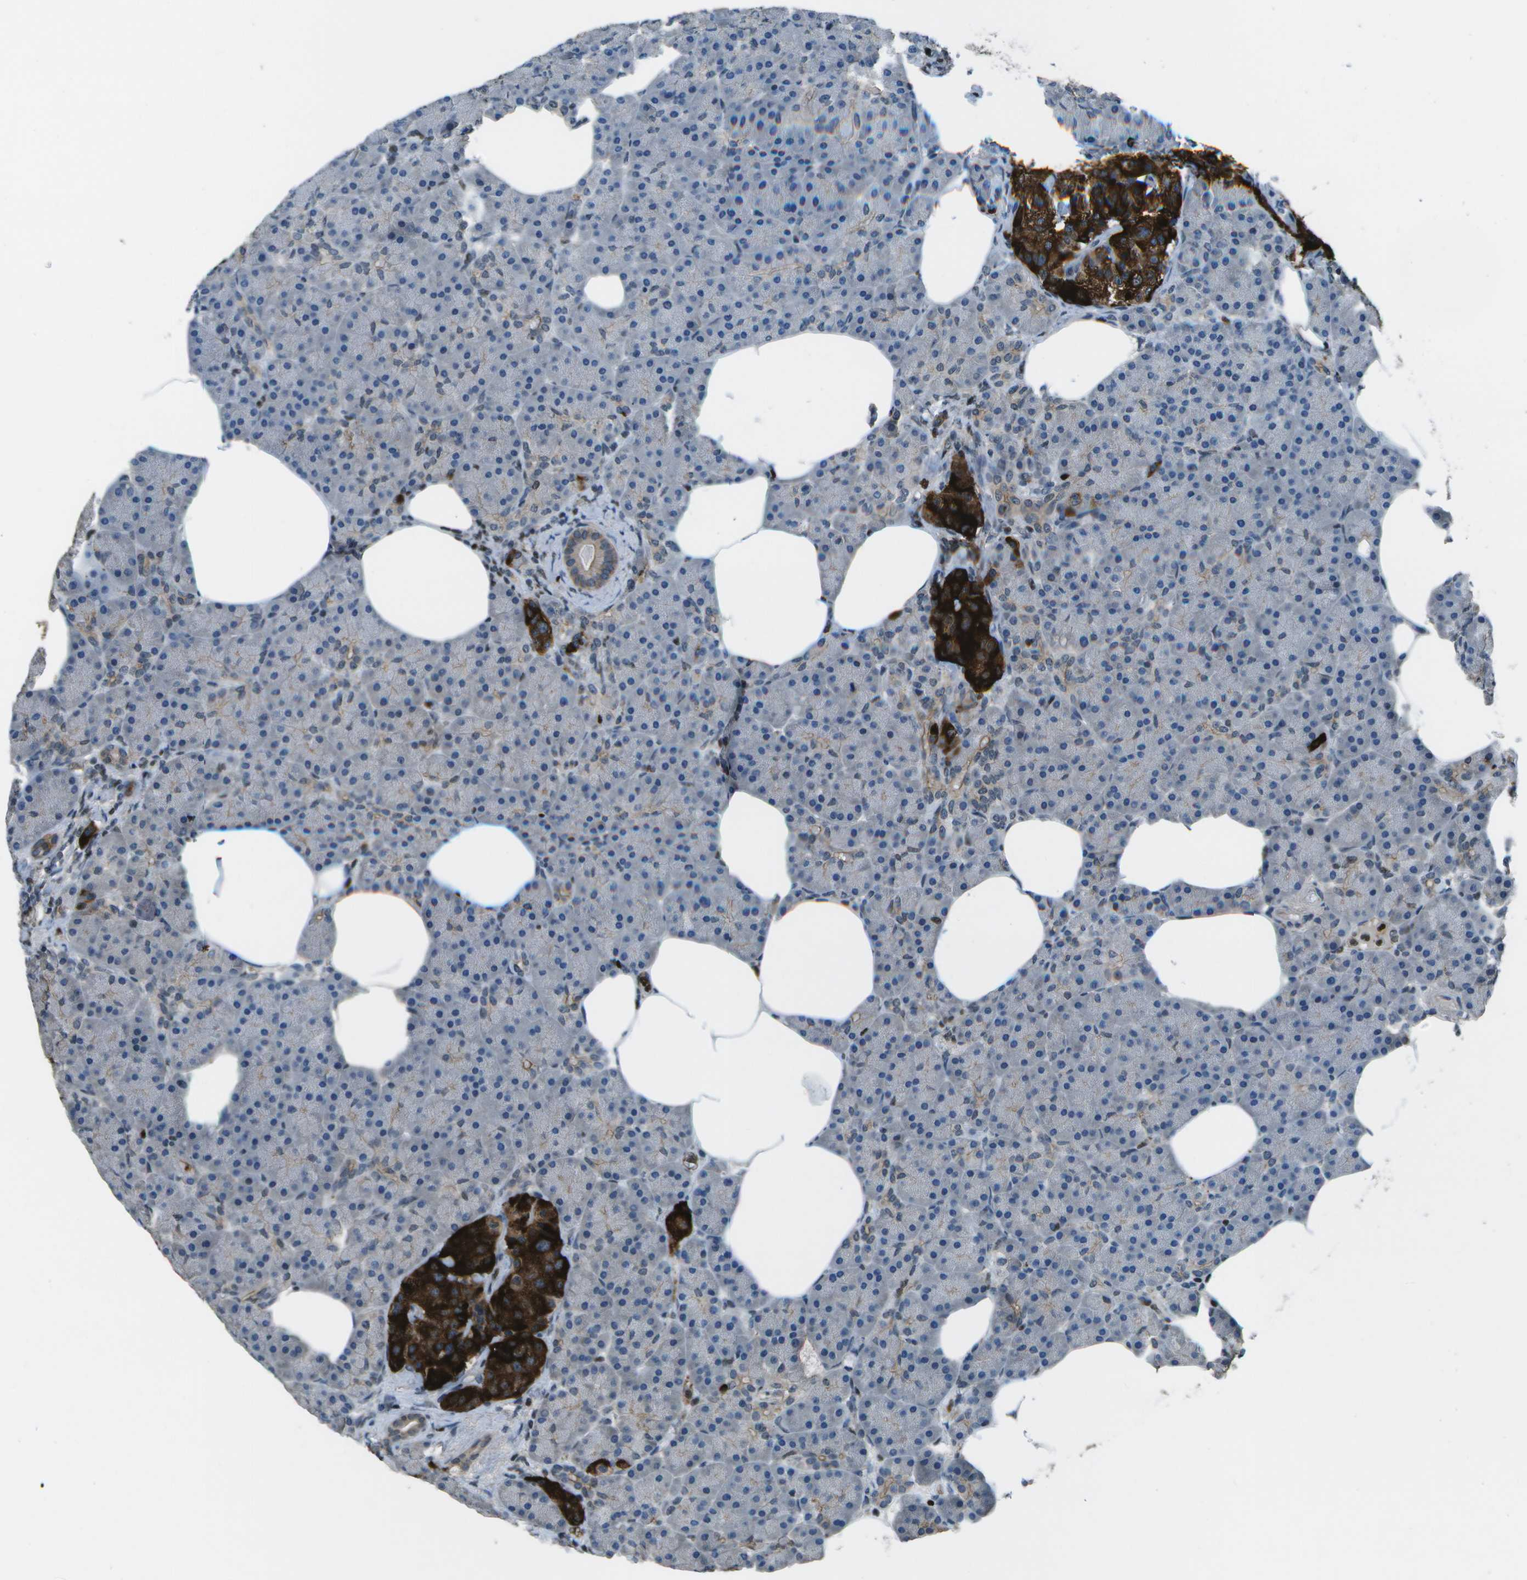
{"staining": {"intensity": "weak", "quantity": "<25%", "location": "cytoplasmic/membranous"}, "tissue": "pancreas", "cell_type": "Exocrine glandular cells", "image_type": "normal", "snomed": [{"axis": "morphology", "description": "Normal tissue, NOS"}, {"axis": "topography", "description": "Pancreas"}], "caption": "Immunohistochemistry (IHC) of unremarkable human pancreas exhibits no staining in exocrine glandular cells.", "gene": "PDLIM1", "patient": {"sex": "female", "age": 70}}